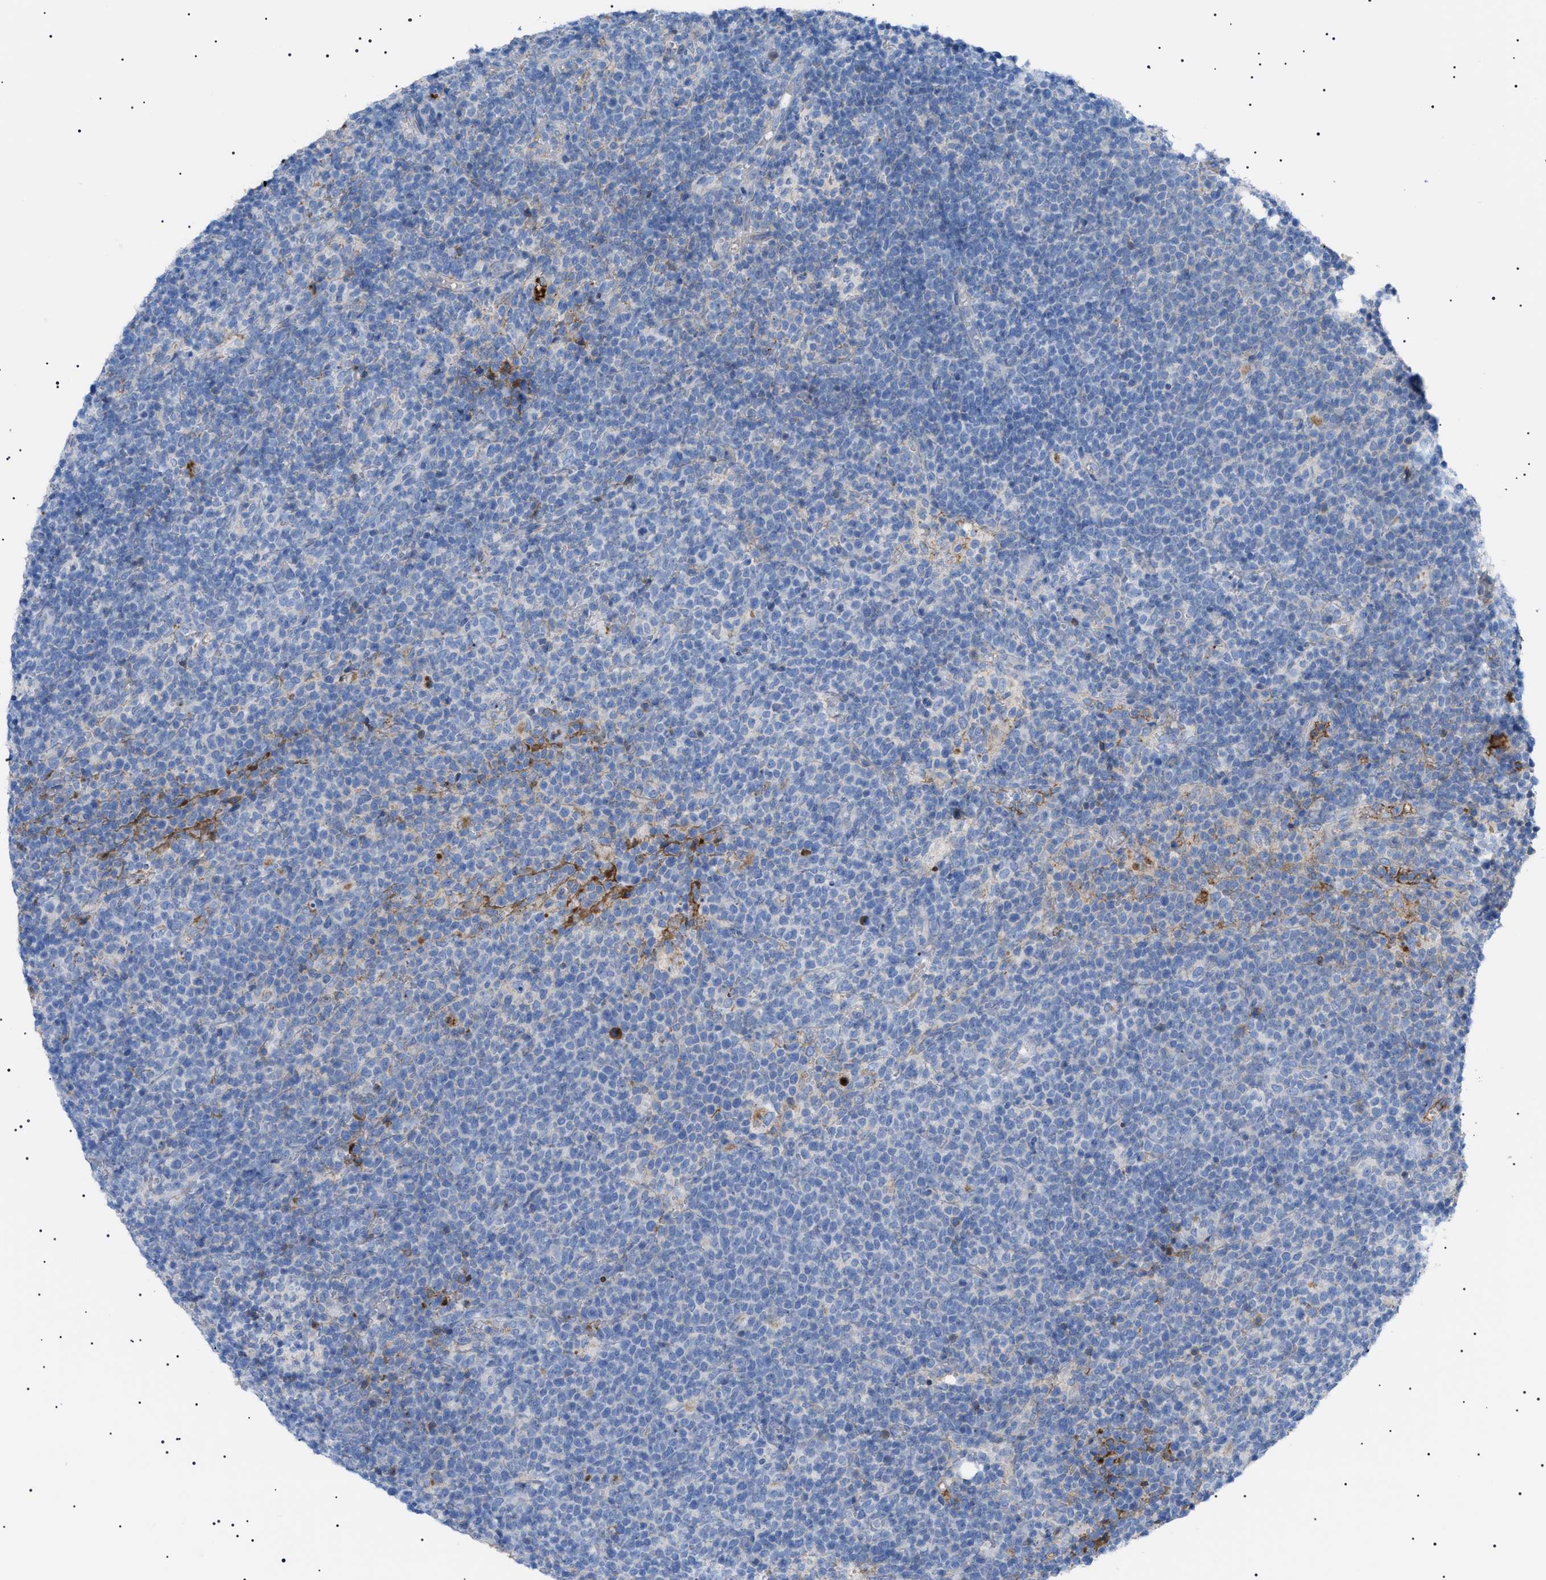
{"staining": {"intensity": "negative", "quantity": "none", "location": "none"}, "tissue": "lymphoma", "cell_type": "Tumor cells", "image_type": "cancer", "snomed": [{"axis": "morphology", "description": "Malignant lymphoma, non-Hodgkin's type, High grade"}, {"axis": "topography", "description": "Lymph node"}], "caption": "This is an immunohistochemistry (IHC) image of malignant lymphoma, non-Hodgkin's type (high-grade). There is no expression in tumor cells.", "gene": "LPA", "patient": {"sex": "male", "age": 61}}